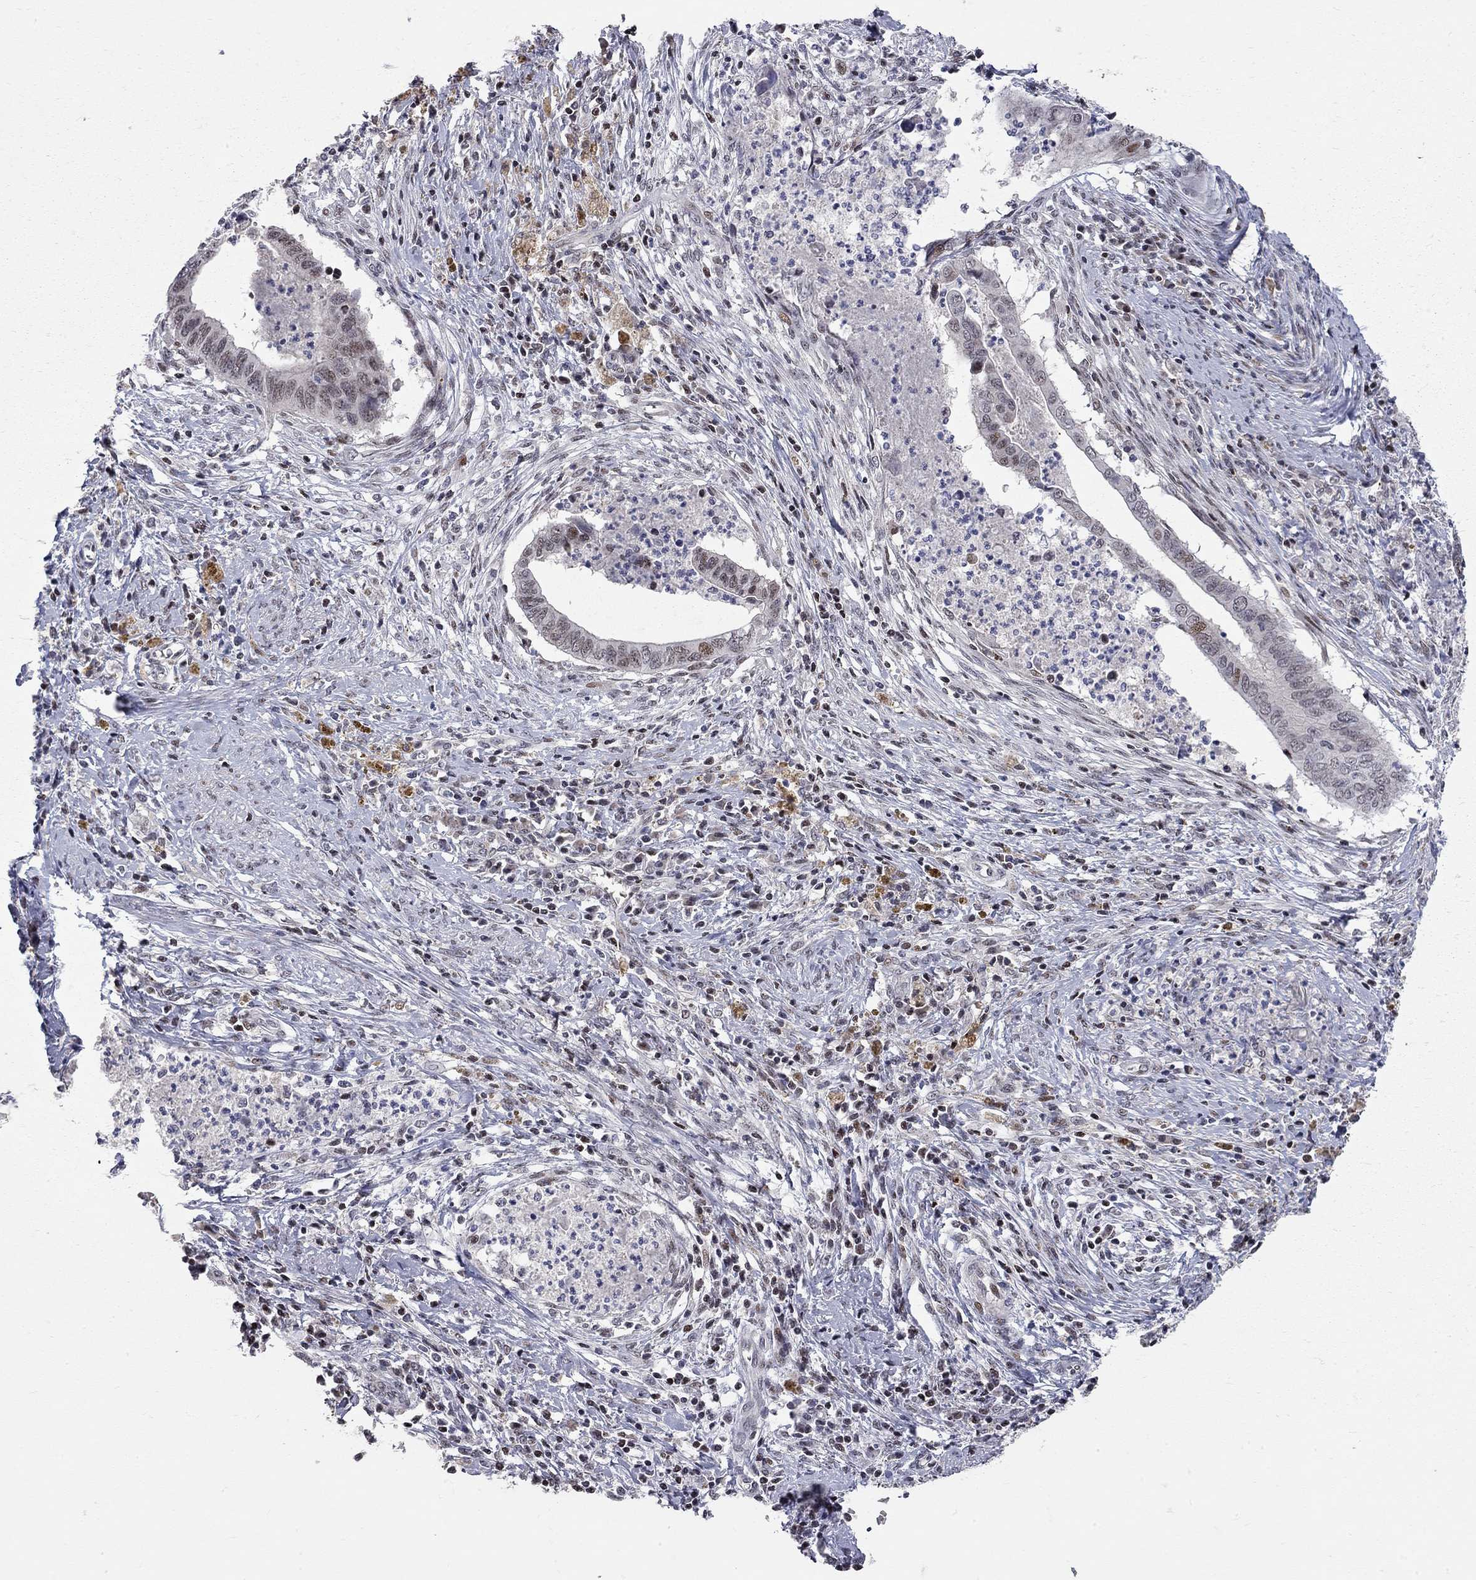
{"staining": {"intensity": "weak", "quantity": "<25%", "location": "nuclear"}, "tissue": "cervical cancer", "cell_type": "Tumor cells", "image_type": "cancer", "snomed": [{"axis": "morphology", "description": "Adenocarcinoma, NOS"}, {"axis": "topography", "description": "Cervix"}], "caption": "Immunohistochemistry histopathology image of human adenocarcinoma (cervical) stained for a protein (brown), which displays no positivity in tumor cells.", "gene": "HDAC3", "patient": {"sex": "female", "age": 42}}